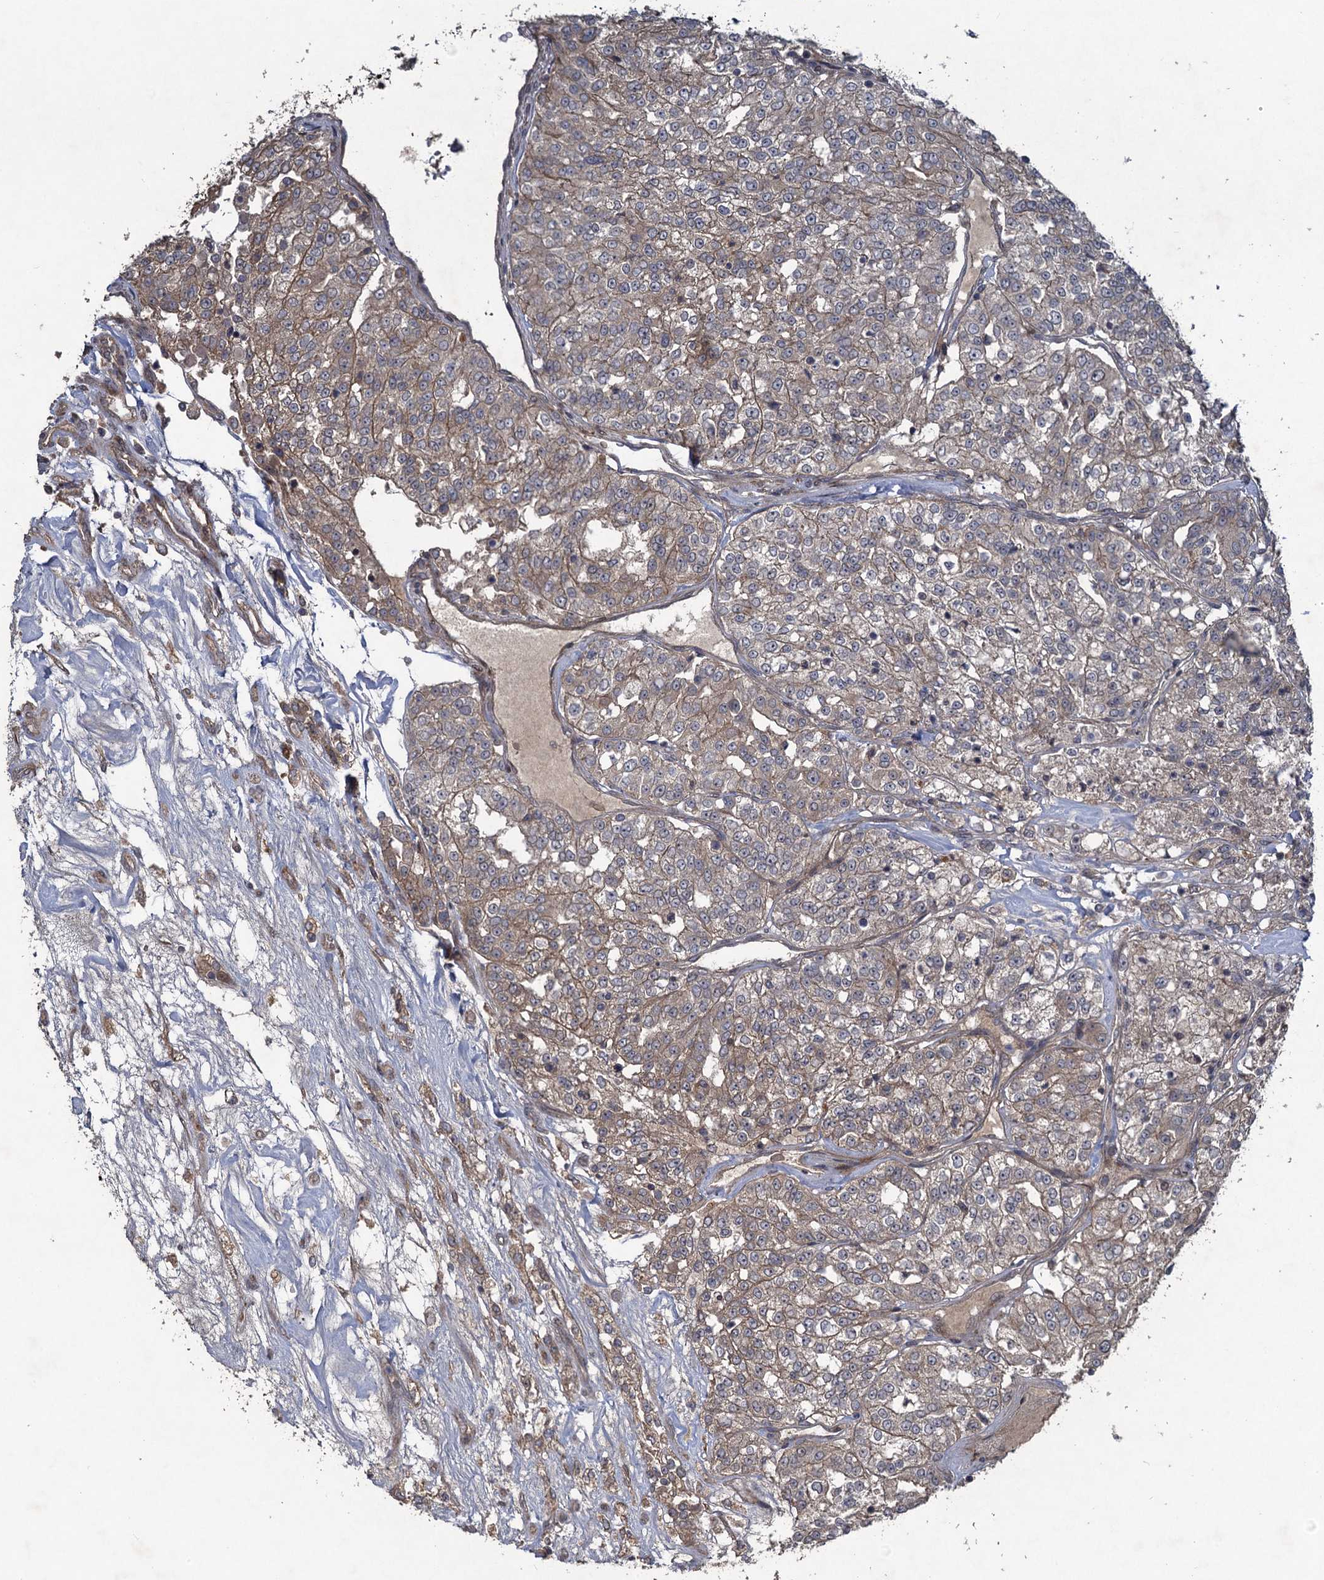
{"staining": {"intensity": "weak", "quantity": "25%-75%", "location": "cytoplasmic/membranous"}, "tissue": "renal cancer", "cell_type": "Tumor cells", "image_type": "cancer", "snomed": [{"axis": "morphology", "description": "Adenocarcinoma, NOS"}, {"axis": "topography", "description": "Kidney"}], "caption": "Approximately 25%-75% of tumor cells in renal adenocarcinoma reveal weak cytoplasmic/membranous protein positivity as visualized by brown immunohistochemical staining.", "gene": "NUDT22", "patient": {"sex": "female", "age": 63}}